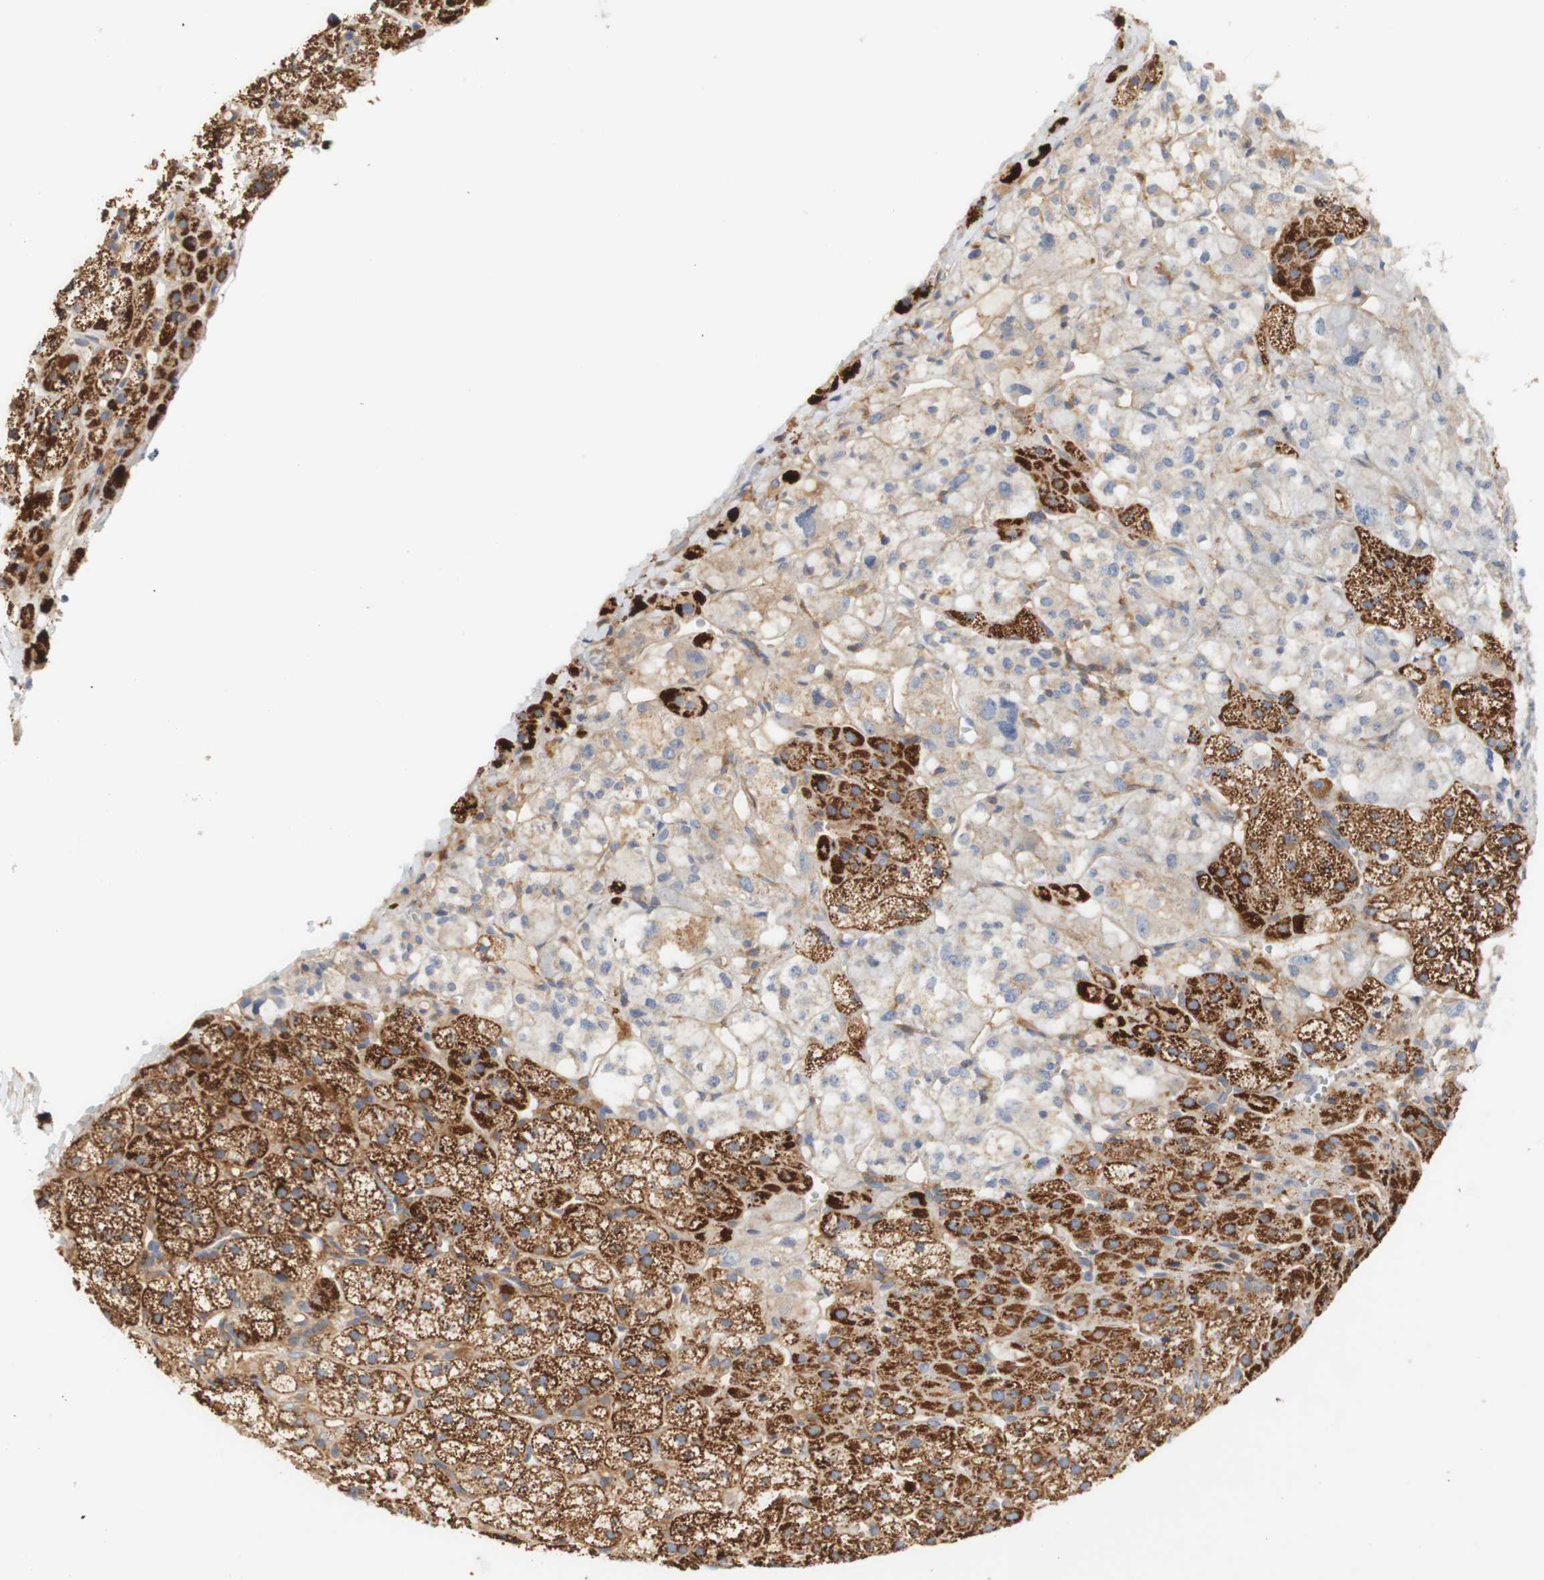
{"staining": {"intensity": "strong", "quantity": ">75%", "location": "cytoplasmic/membranous"}, "tissue": "adrenal gland", "cell_type": "Glandular cells", "image_type": "normal", "snomed": [{"axis": "morphology", "description": "Normal tissue, NOS"}, {"axis": "topography", "description": "Adrenal gland"}], "caption": "The histopathology image displays staining of unremarkable adrenal gland, revealing strong cytoplasmic/membranous protein expression (brown color) within glandular cells. (DAB IHC, brown staining for protein, blue staining for nuclei).", "gene": "PCDH7", "patient": {"sex": "male", "age": 56}}